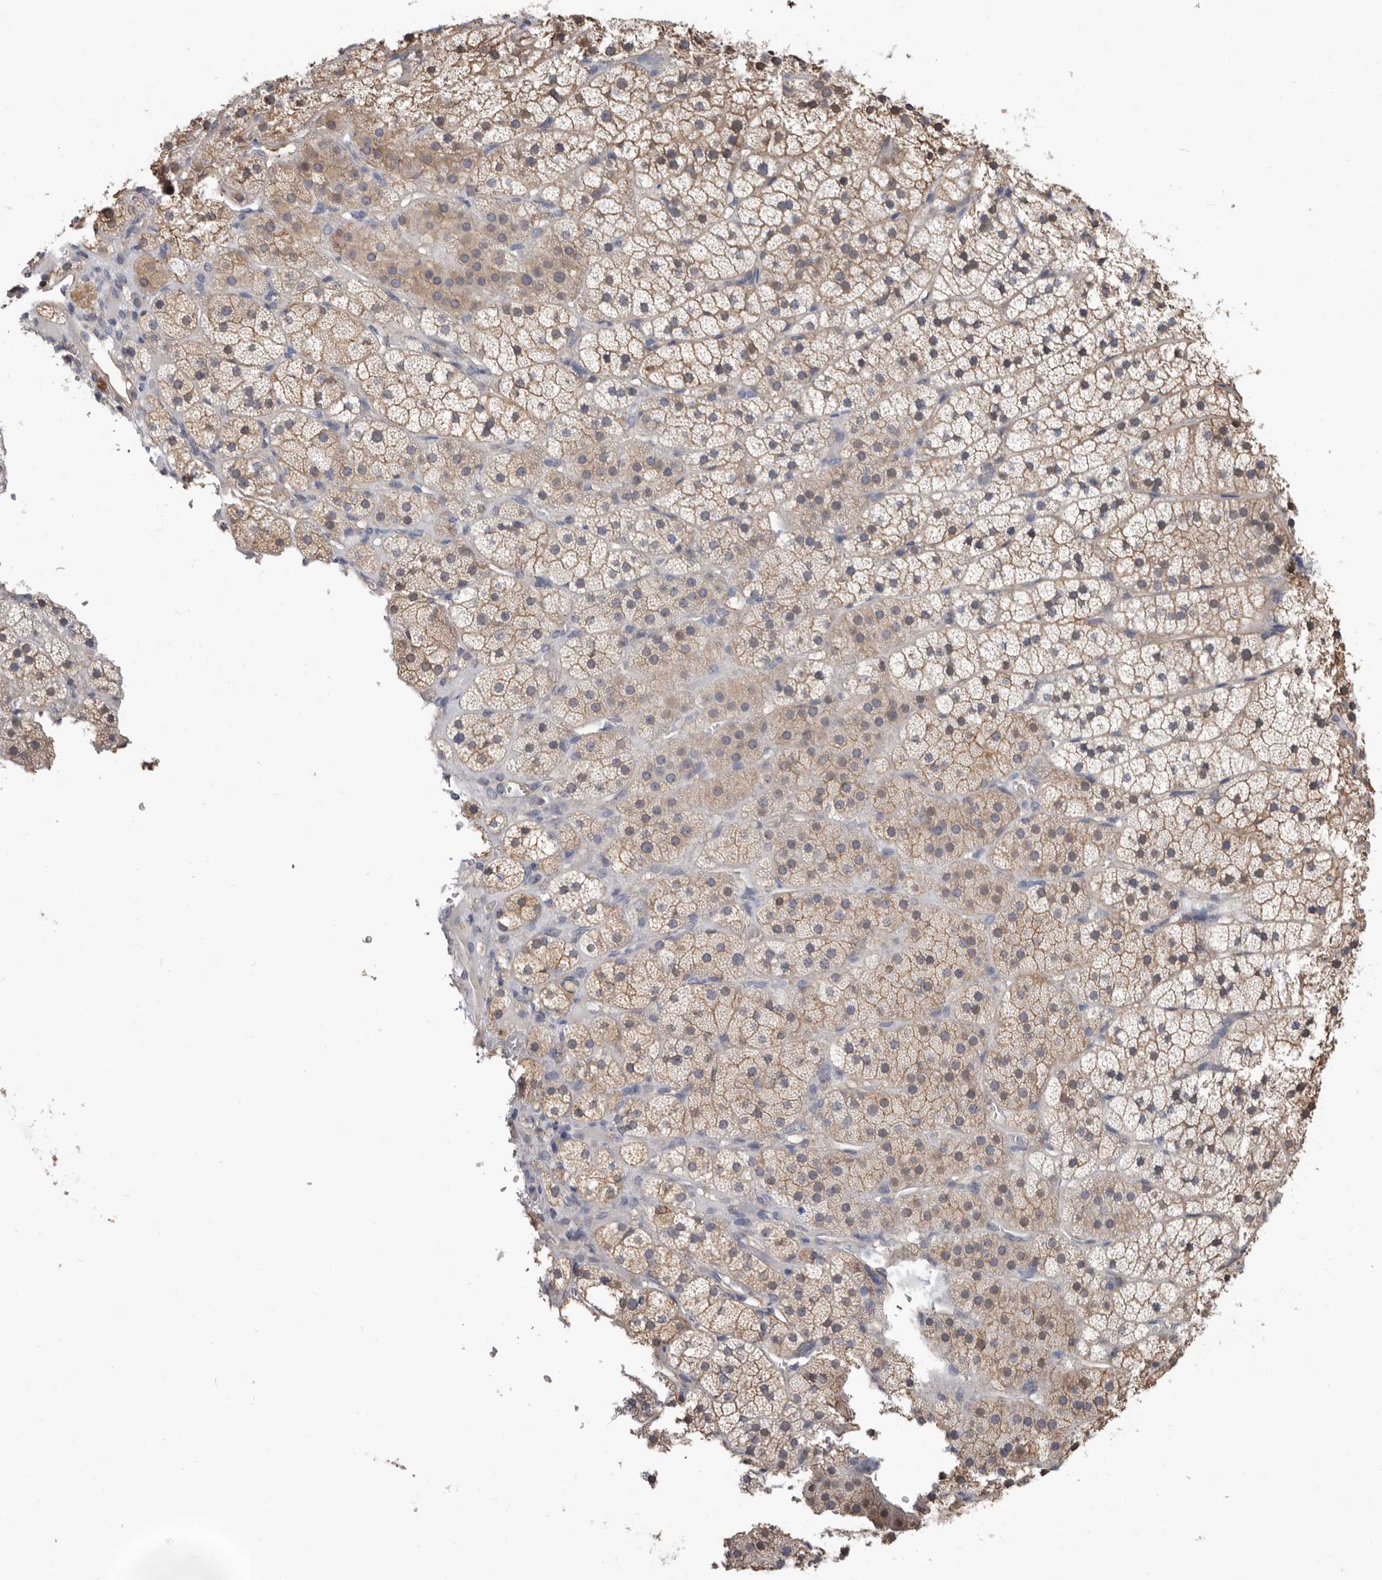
{"staining": {"intensity": "weak", "quantity": ">75%", "location": "cytoplasmic/membranous"}, "tissue": "adrenal gland", "cell_type": "Glandular cells", "image_type": "normal", "snomed": [{"axis": "morphology", "description": "Normal tissue, NOS"}, {"axis": "topography", "description": "Adrenal gland"}], "caption": "Immunohistochemical staining of benign human adrenal gland reveals low levels of weak cytoplasmic/membranous staining in approximately >75% of glandular cells. (IHC, brightfield microscopy, high magnification).", "gene": "MRPL18", "patient": {"sex": "female", "age": 44}}